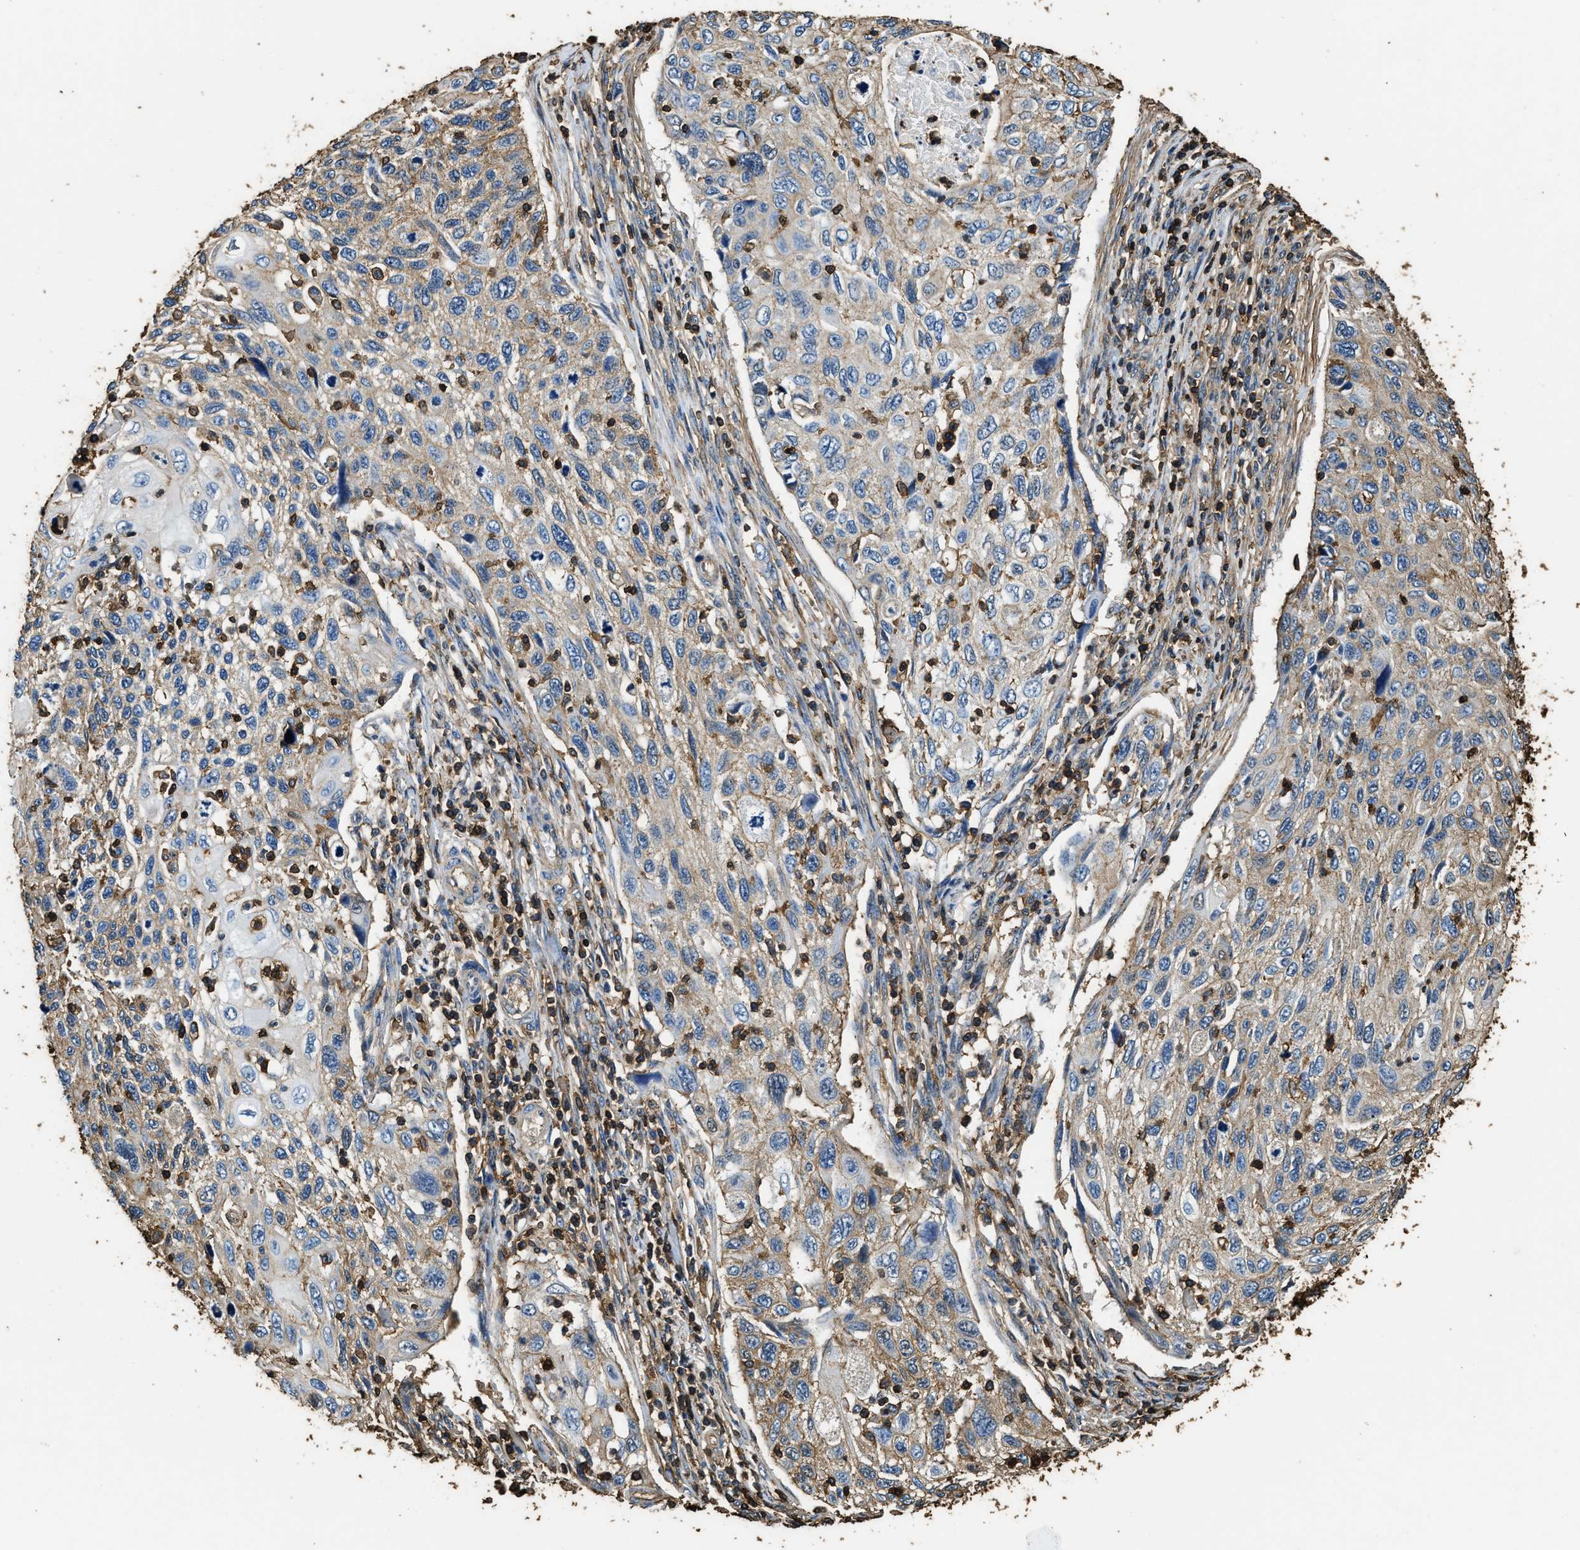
{"staining": {"intensity": "weak", "quantity": "25%-75%", "location": "cytoplasmic/membranous"}, "tissue": "cervical cancer", "cell_type": "Tumor cells", "image_type": "cancer", "snomed": [{"axis": "morphology", "description": "Squamous cell carcinoma, NOS"}, {"axis": "topography", "description": "Cervix"}], "caption": "There is low levels of weak cytoplasmic/membranous expression in tumor cells of cervical squamous cell carcinoma, as demonstrated by immunohistochemical staining (brown color).", "gene": "ACCS", "patient": {"sex": "female", "age": 70}}